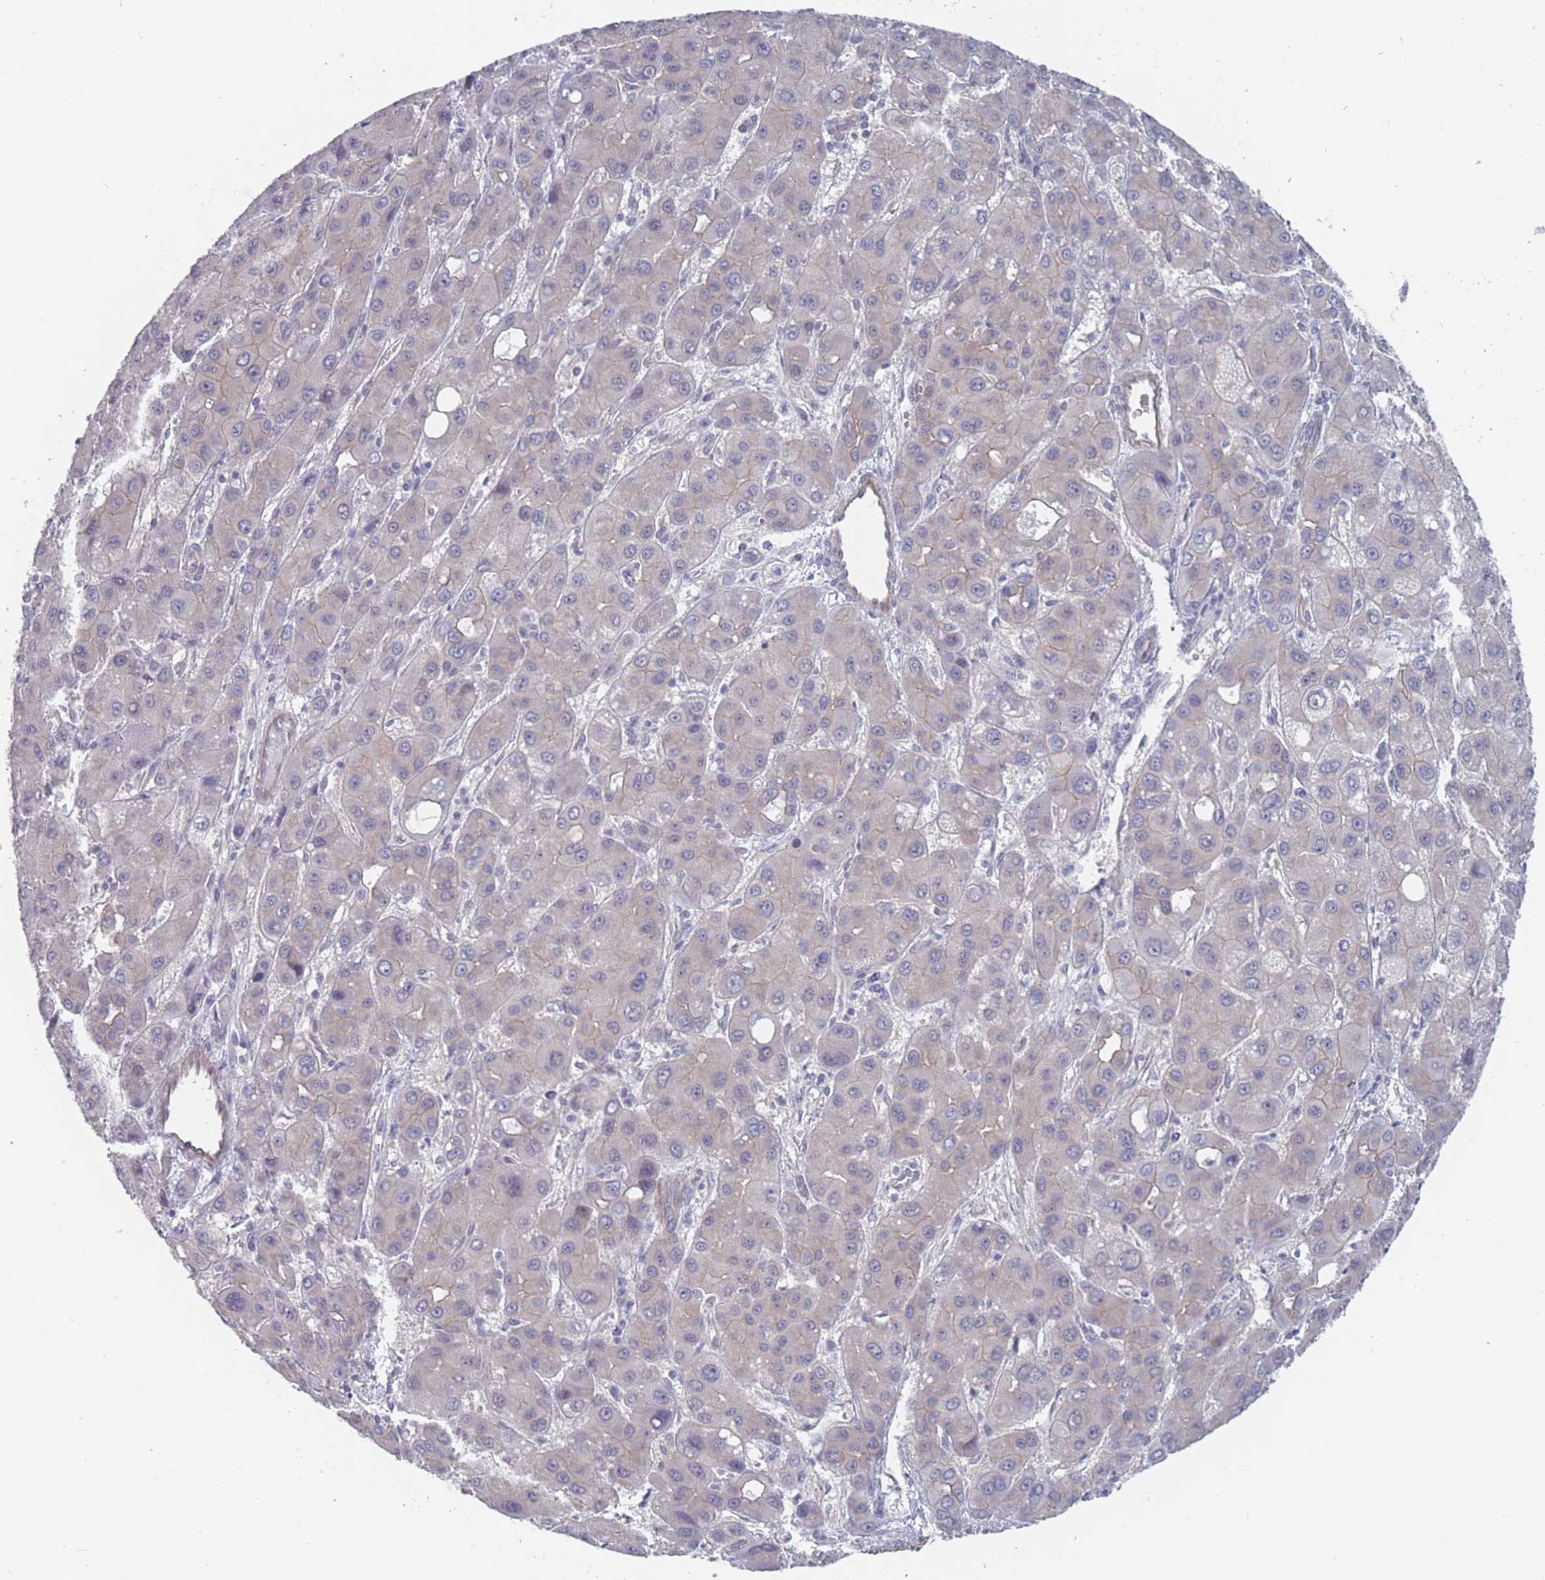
{"staining": {"intensity": "negative", "quantity": "none", "location": "none"}, "tissue": "liver cancer", "cell_type": "Tumor cells", "image_type": "cancer", "snomed": [{"axis": "morphology", "description": "Carcinoma, Hepatocellular, NOS"}, {"axis": "topography", "description": "Liver"}], "caption": "Human hepatocellular carcinoma (liver) stained for a protein using immunohistochemistry (IHC) exhibits no staining in tumor cells.", "gene": "SLC1A6", "patient": {"sex": "male", "age": 55}}